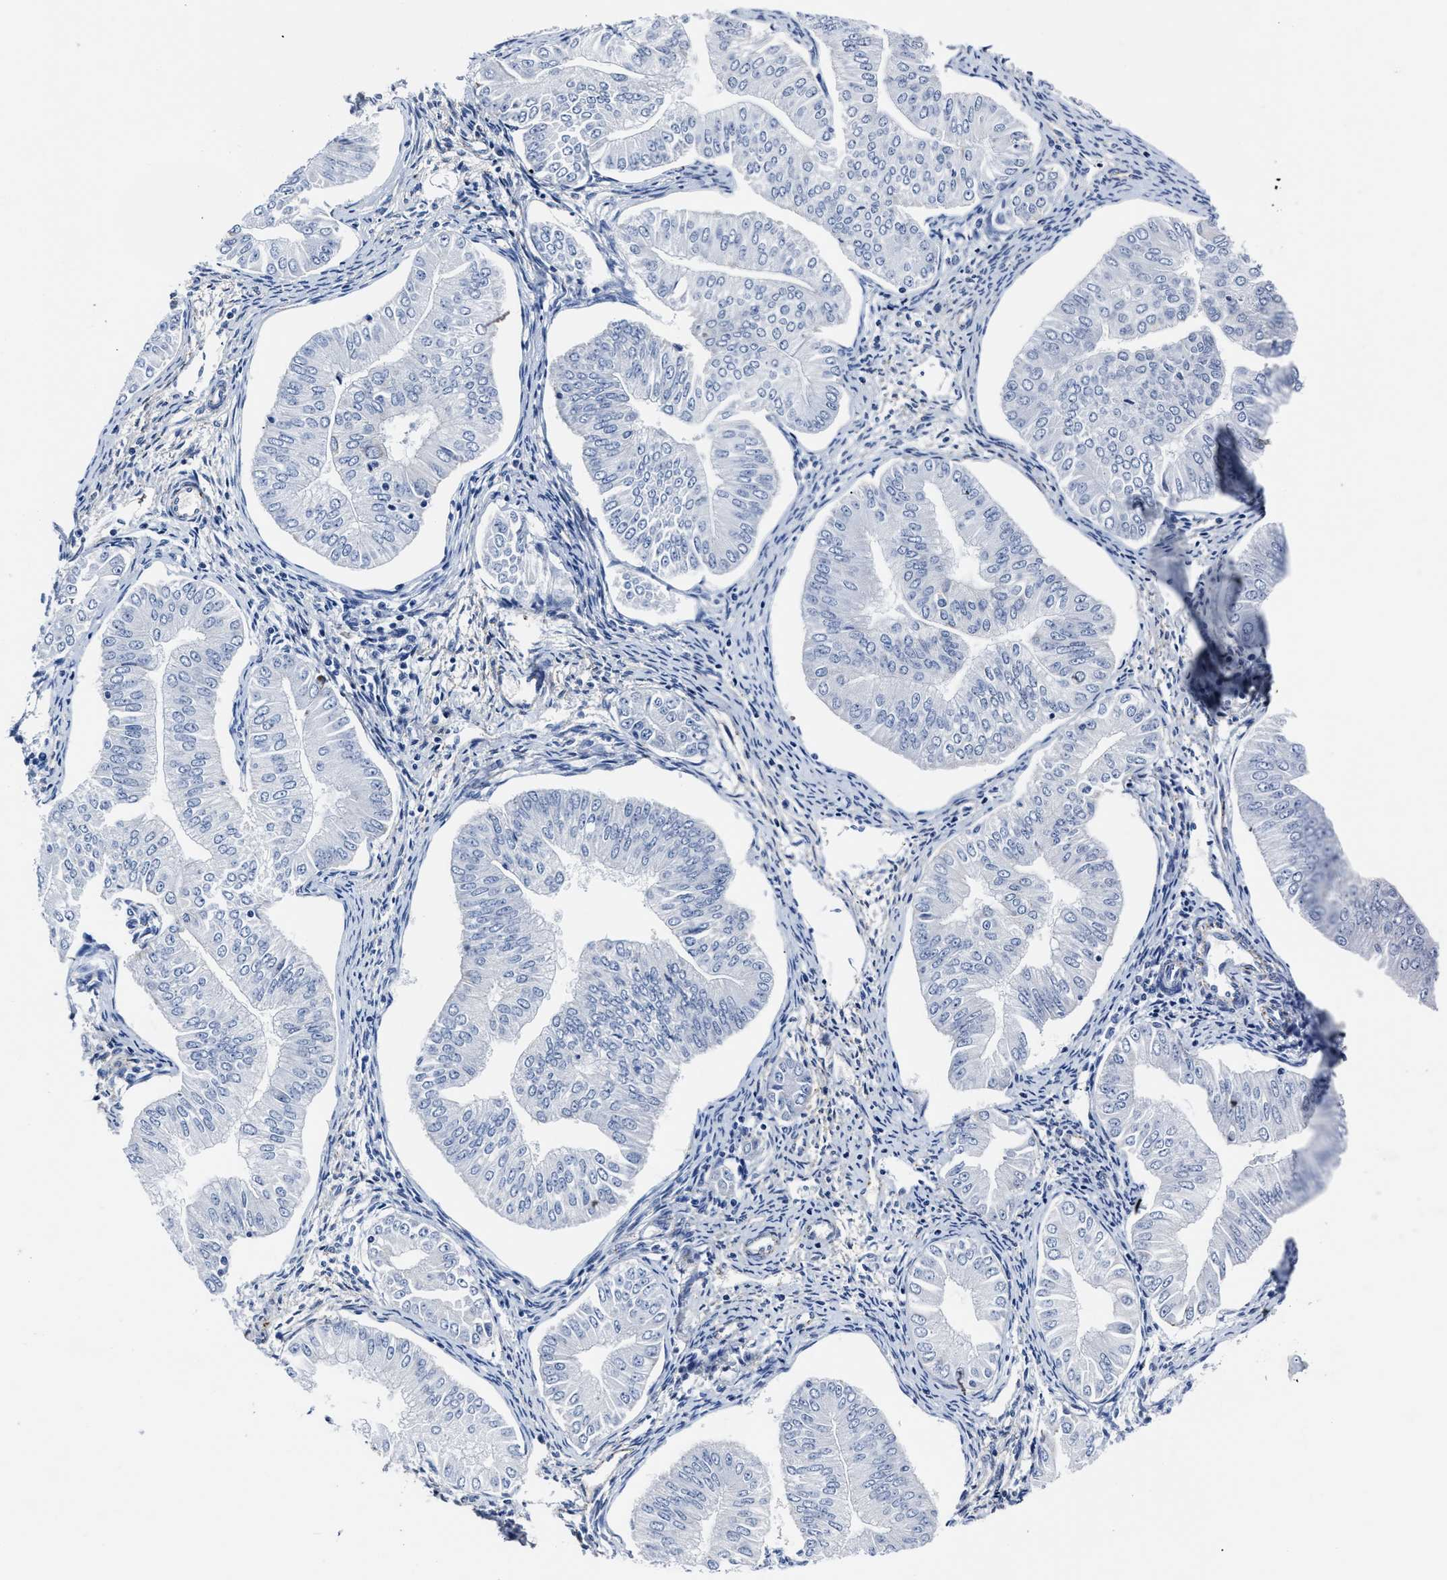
{"staining": {"intensity": "negative", "quantity": "none", "location": "none"}, "tissue": "endometrial cancer", "cell_type": "Tumor cells", "image_type": "cancer", "snomed": [{"axis": "morphology", "description": "Normal tissue, NOS"}, {"axis": "morphology", "description": "Adenocarcinoma, NOS"}, {"axis": "topography", "description": "Endometrium"}], "caption": "Human endometrial cancer stained for a protein using immunohistochemistry exhibits no positivity in tumor cells.", "gene": "KCNMB3", "patient": {"sex": "female", "age": 53}}